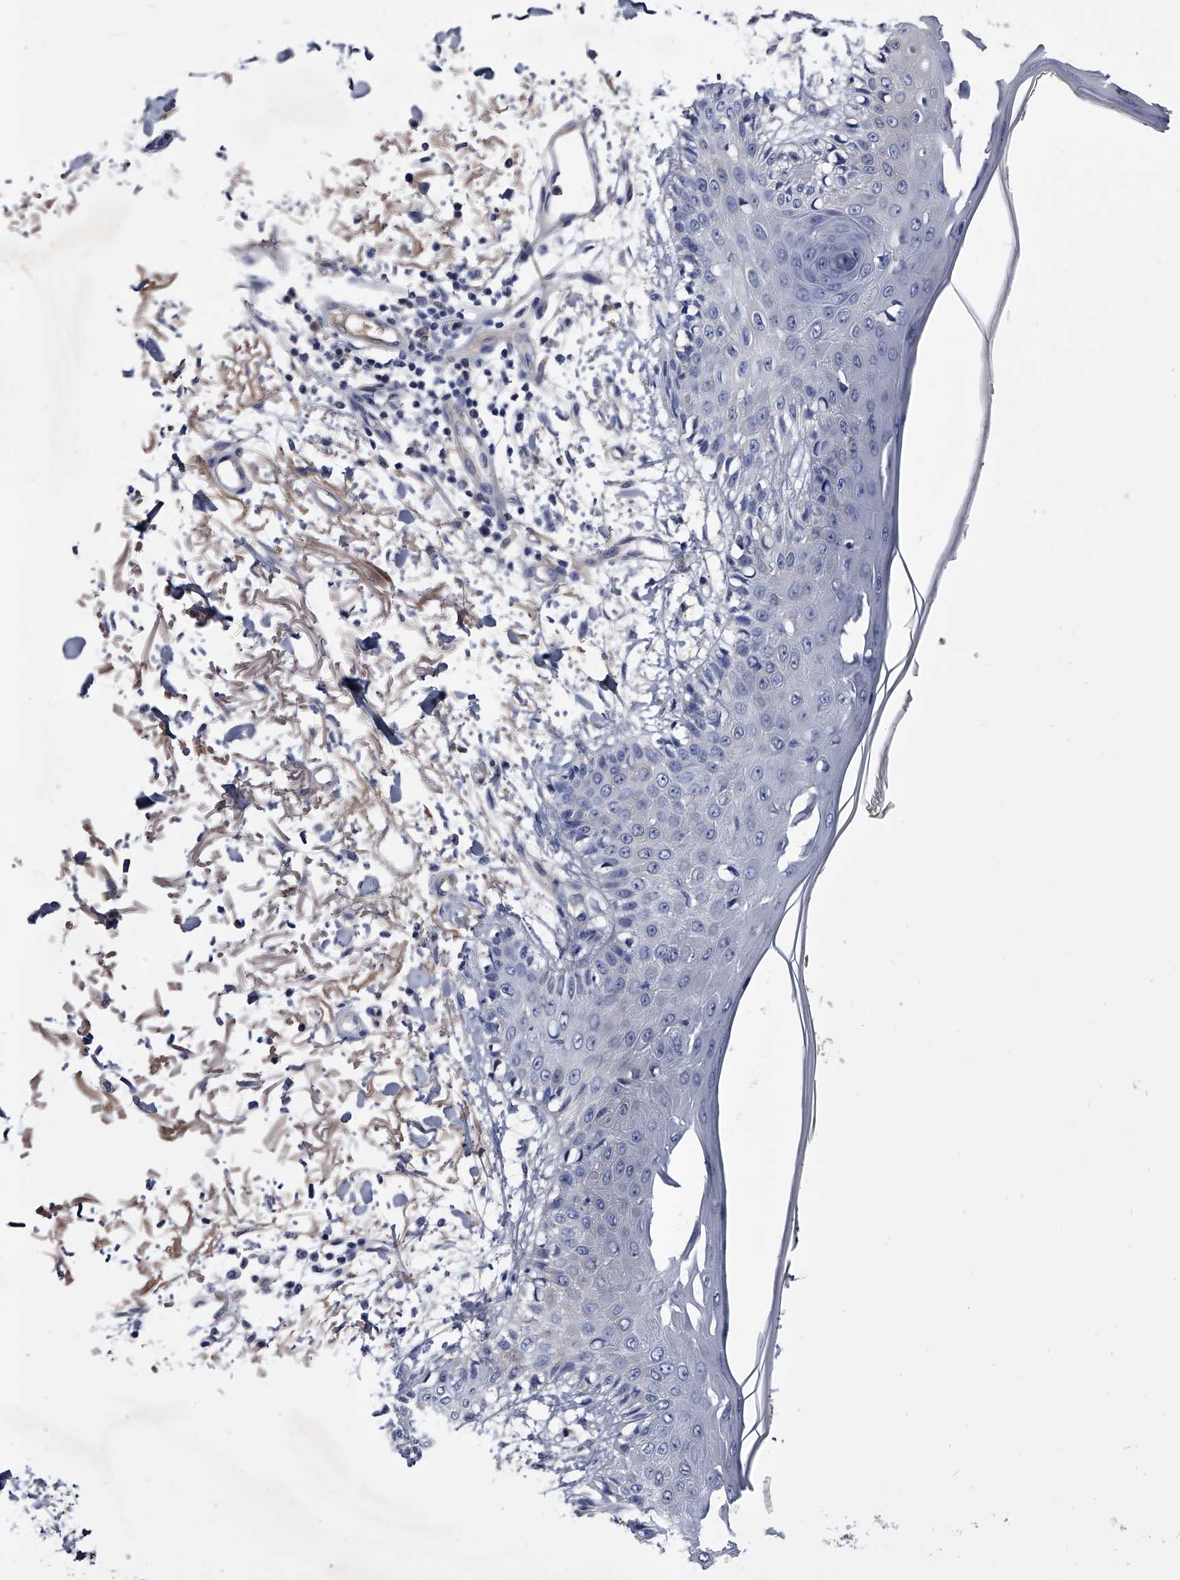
{"staining": {"intensity": "negative", "quantity": "none", "location": "none"}, "tissue": "skin", "cell_type": "Fibroblasts", "image_type": "normal", "snomed": [{"axis": "morphology", "description": "Normal tissue, NOS"}, {"axis": "morphology", "description": "Squamous cell carcinoma, NOS"}, {"axis": "topography", "description": "Skin"}, {"axis": "topography", "description": "Peripheral nerve tissue"}], "caption": "There is no significant positivity in fibroblasts of skin. (DAB IHC, high magnification).", "gene": "EFCAB7", "patient": {"sex": "male", "age": 83}}